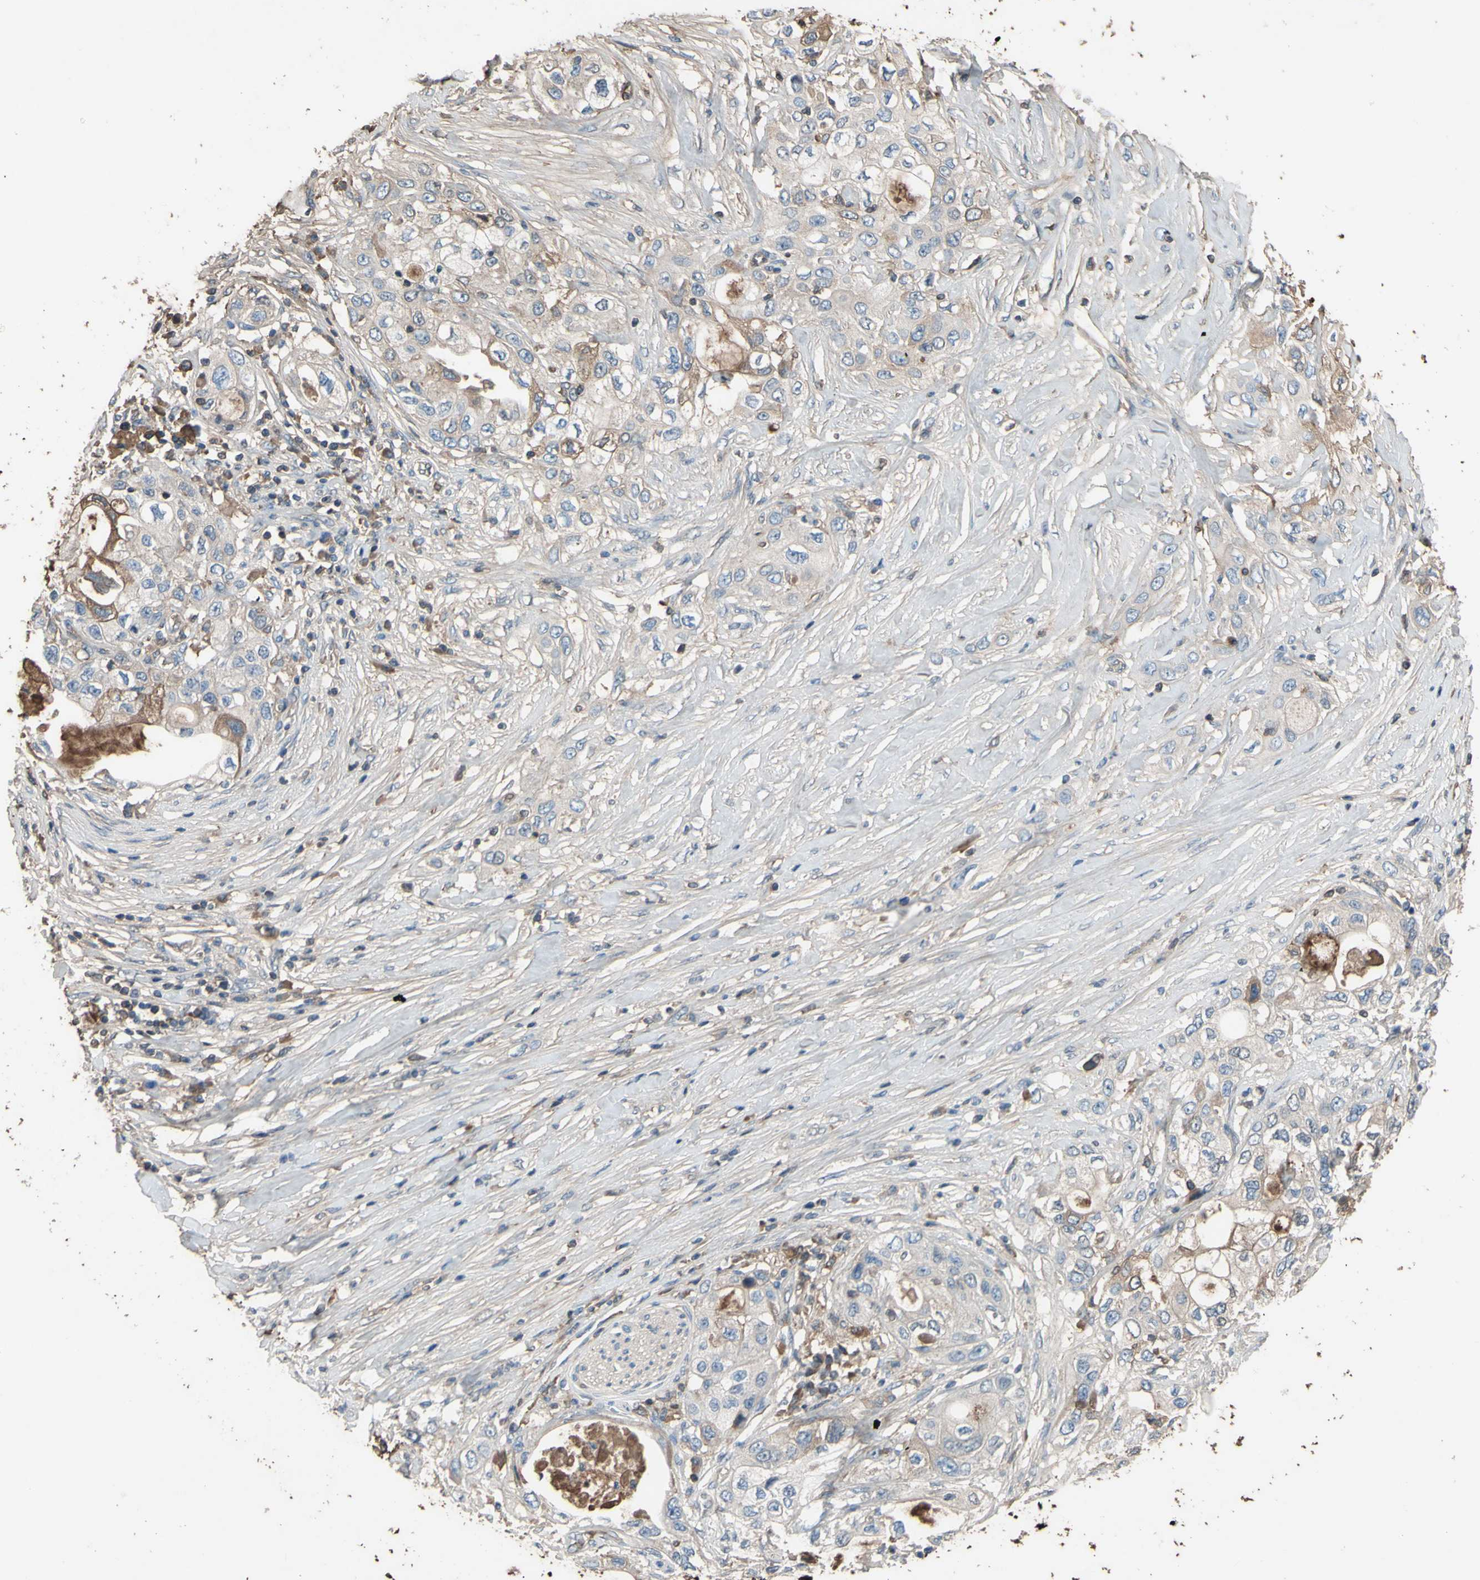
{"staining": {"intensity": "moderate", "quantity": "<25%", "location": "cytoplasmic/membranous"}, "tissue": "pancreatic cancer", "cell_type": "Tumor cells", "image_type": "cancer", "snomed": [{"axis": "morphology", "description": "Adenocarcinoma, NOS"}, {"axis": "topography", "description": "Pancreas"}], "caption": "Immunohistochemistry (IHC) histopathology image of neoplastic tissue: pancreatic adenocarcinoma stained using immunohistochemistry (IHC) displays low levels of moderate protein expression localized specifically in the cytoplasmic/membranous of tumor cells, appearing as a cytoplasmic/membranous brown color.", "gene": "PTGDS", "patient": {"sex": "female", "age": 70}}